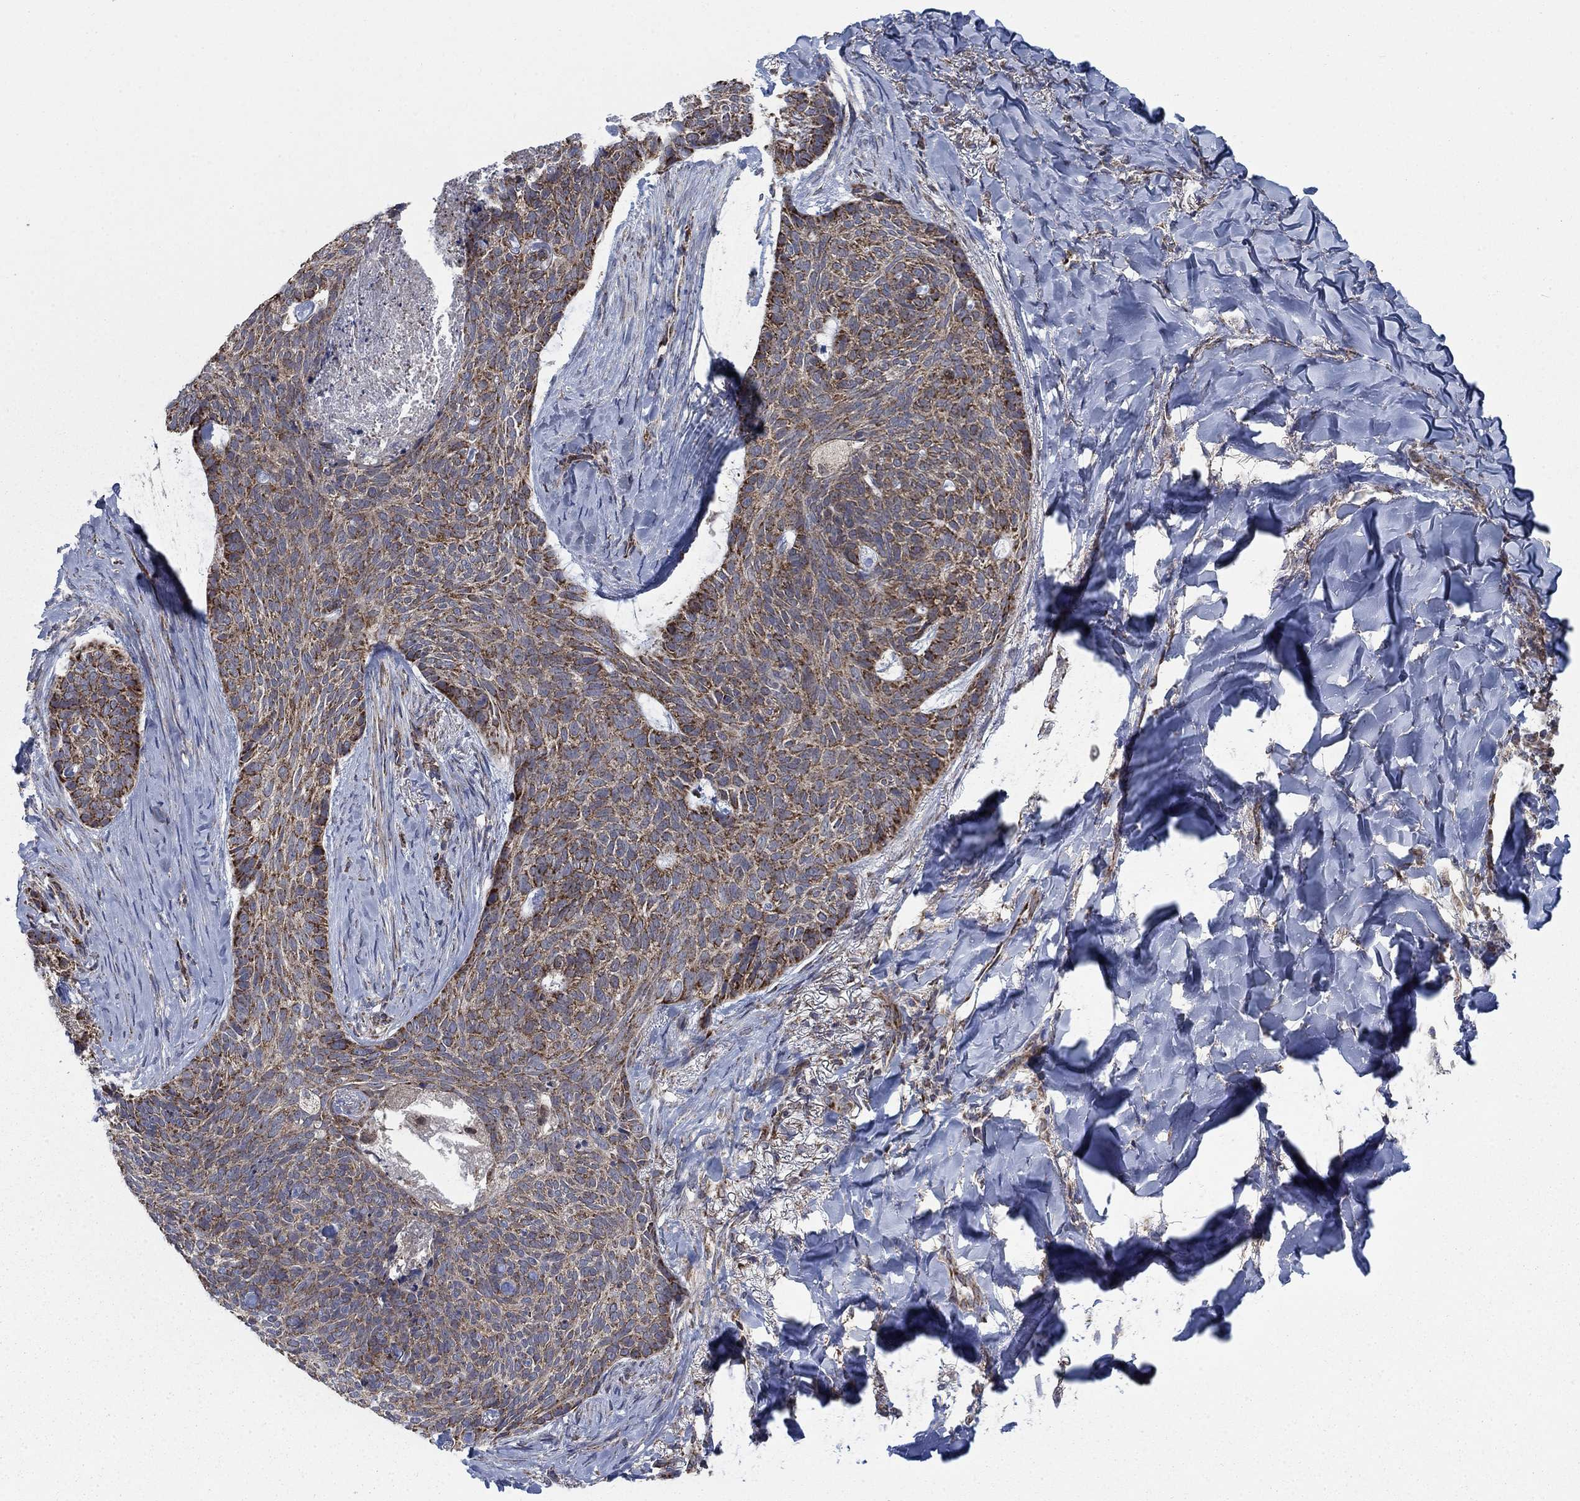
{"staining": {"intensity": "strong", "quantity": "25%-75%", "location": "cytoplasmic/membranous"}, "tissue": "skin cancer", "cell_type": "Tumor cells", "image_type": "cancer", "snomed": [{"axis": "morphology", "description": "Basal cell carcinoma"}, {"axis": "topography", "description": "Skin"}], "caption": "Immunohistochemistry (DAB (3,3'-diaminobenzidine)) staining of skin basal cell carcinoma demonstrates strong cytoplasmic/membranous protein expression in about 25%-75% of tumor cells.", "gene": "NME7", "patient": {"sex": "female", "age": 69}}